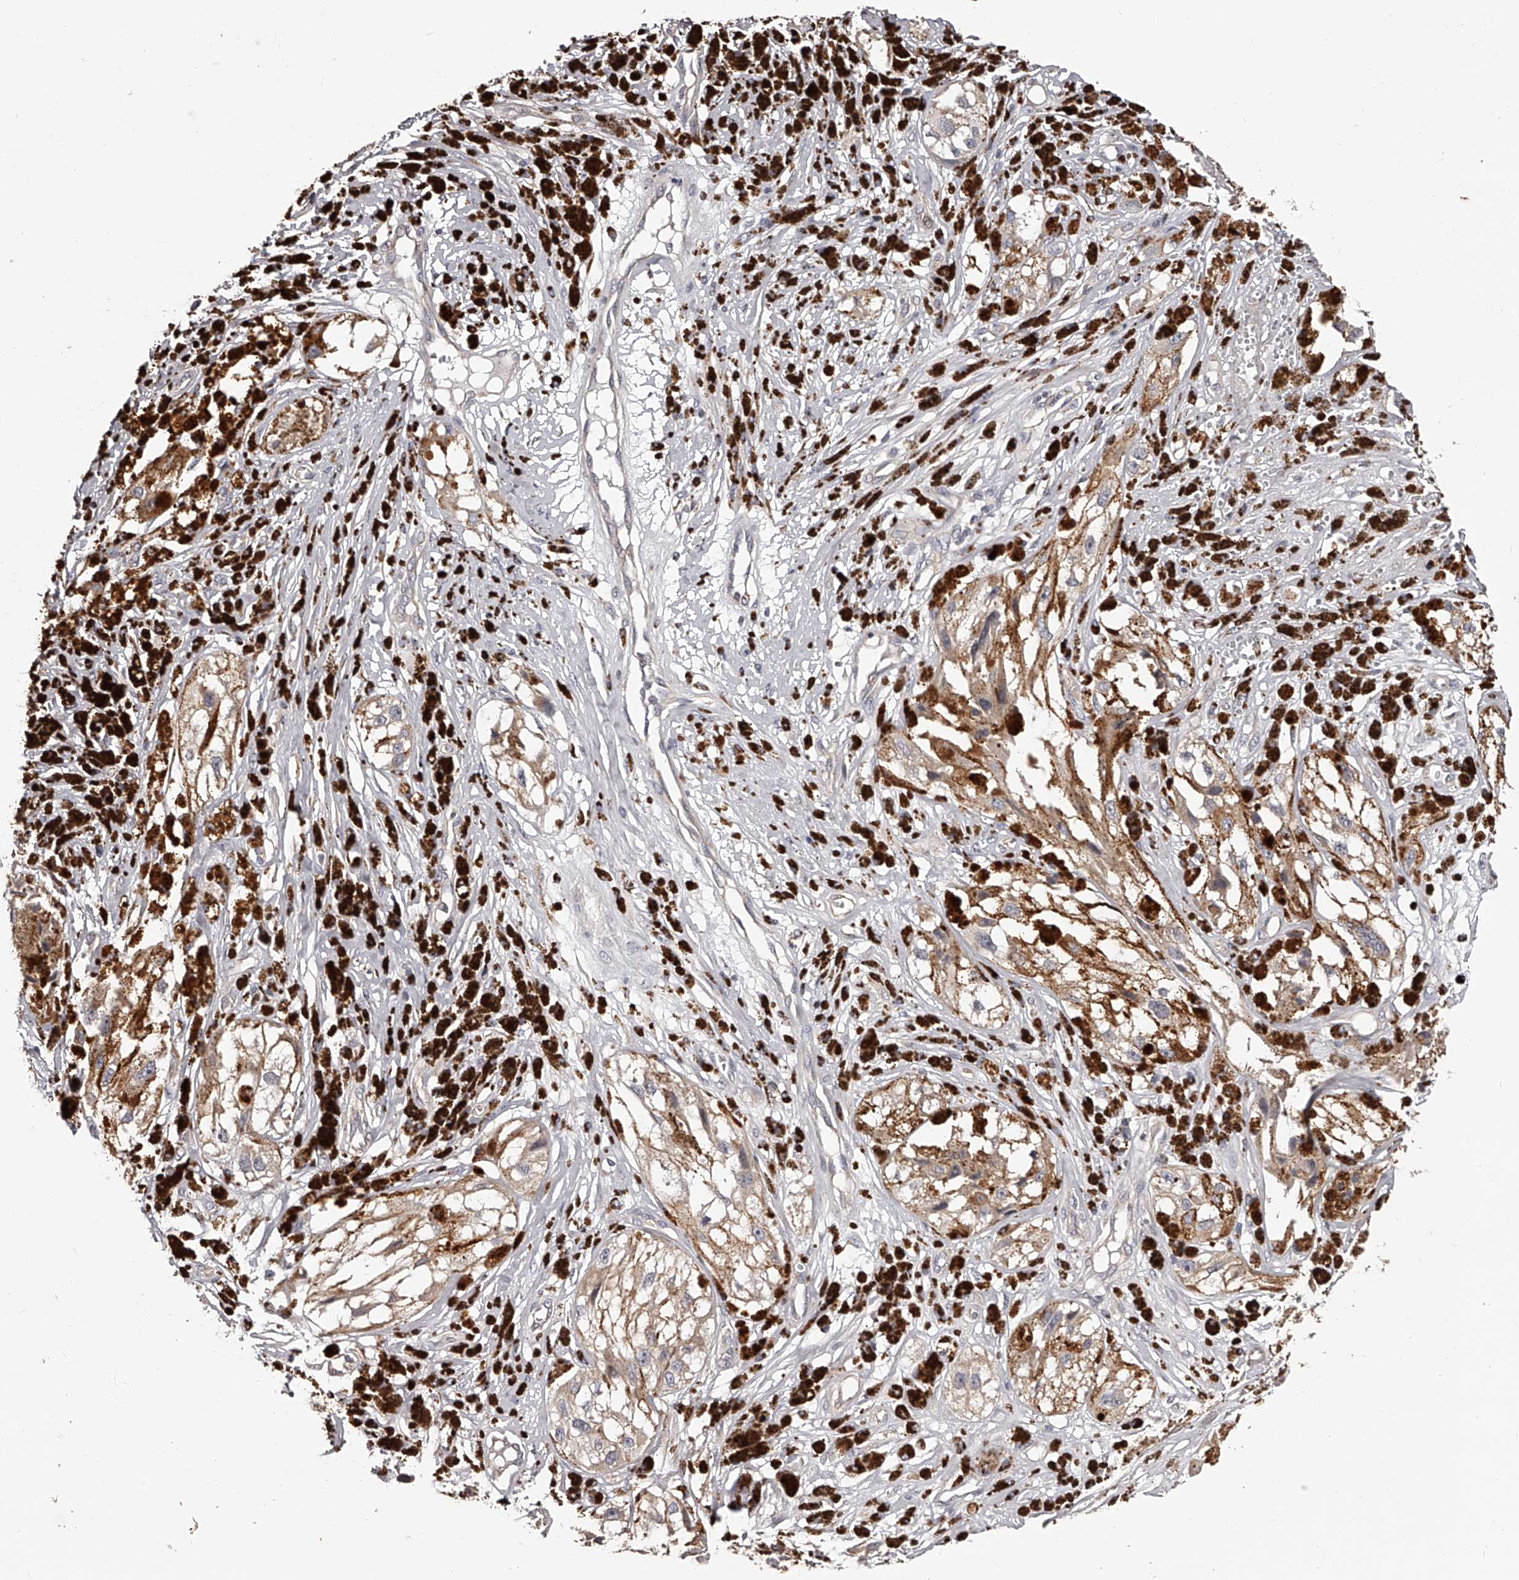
{"staining": {"intensity": "moderate", "quantity": ">75%", "location": "cytoplasmic/membranous"}, "tissue": "melanoma", "cell_type": "Tumor cells", "image_type": "cancer", "snomed": [{"axis": "morphology", "description": "Malignant melanoma, NOS"}, {"axis": "topography", "description": "Skin"}], "caption": "This is an image of immunohistochemistry staining of malignant melanoma, which shows moderate staining in the cytoplasmic/membranous of tumor cells.", "gene": "PFDN2", "patient": {"sex": "male", "age": 88}}